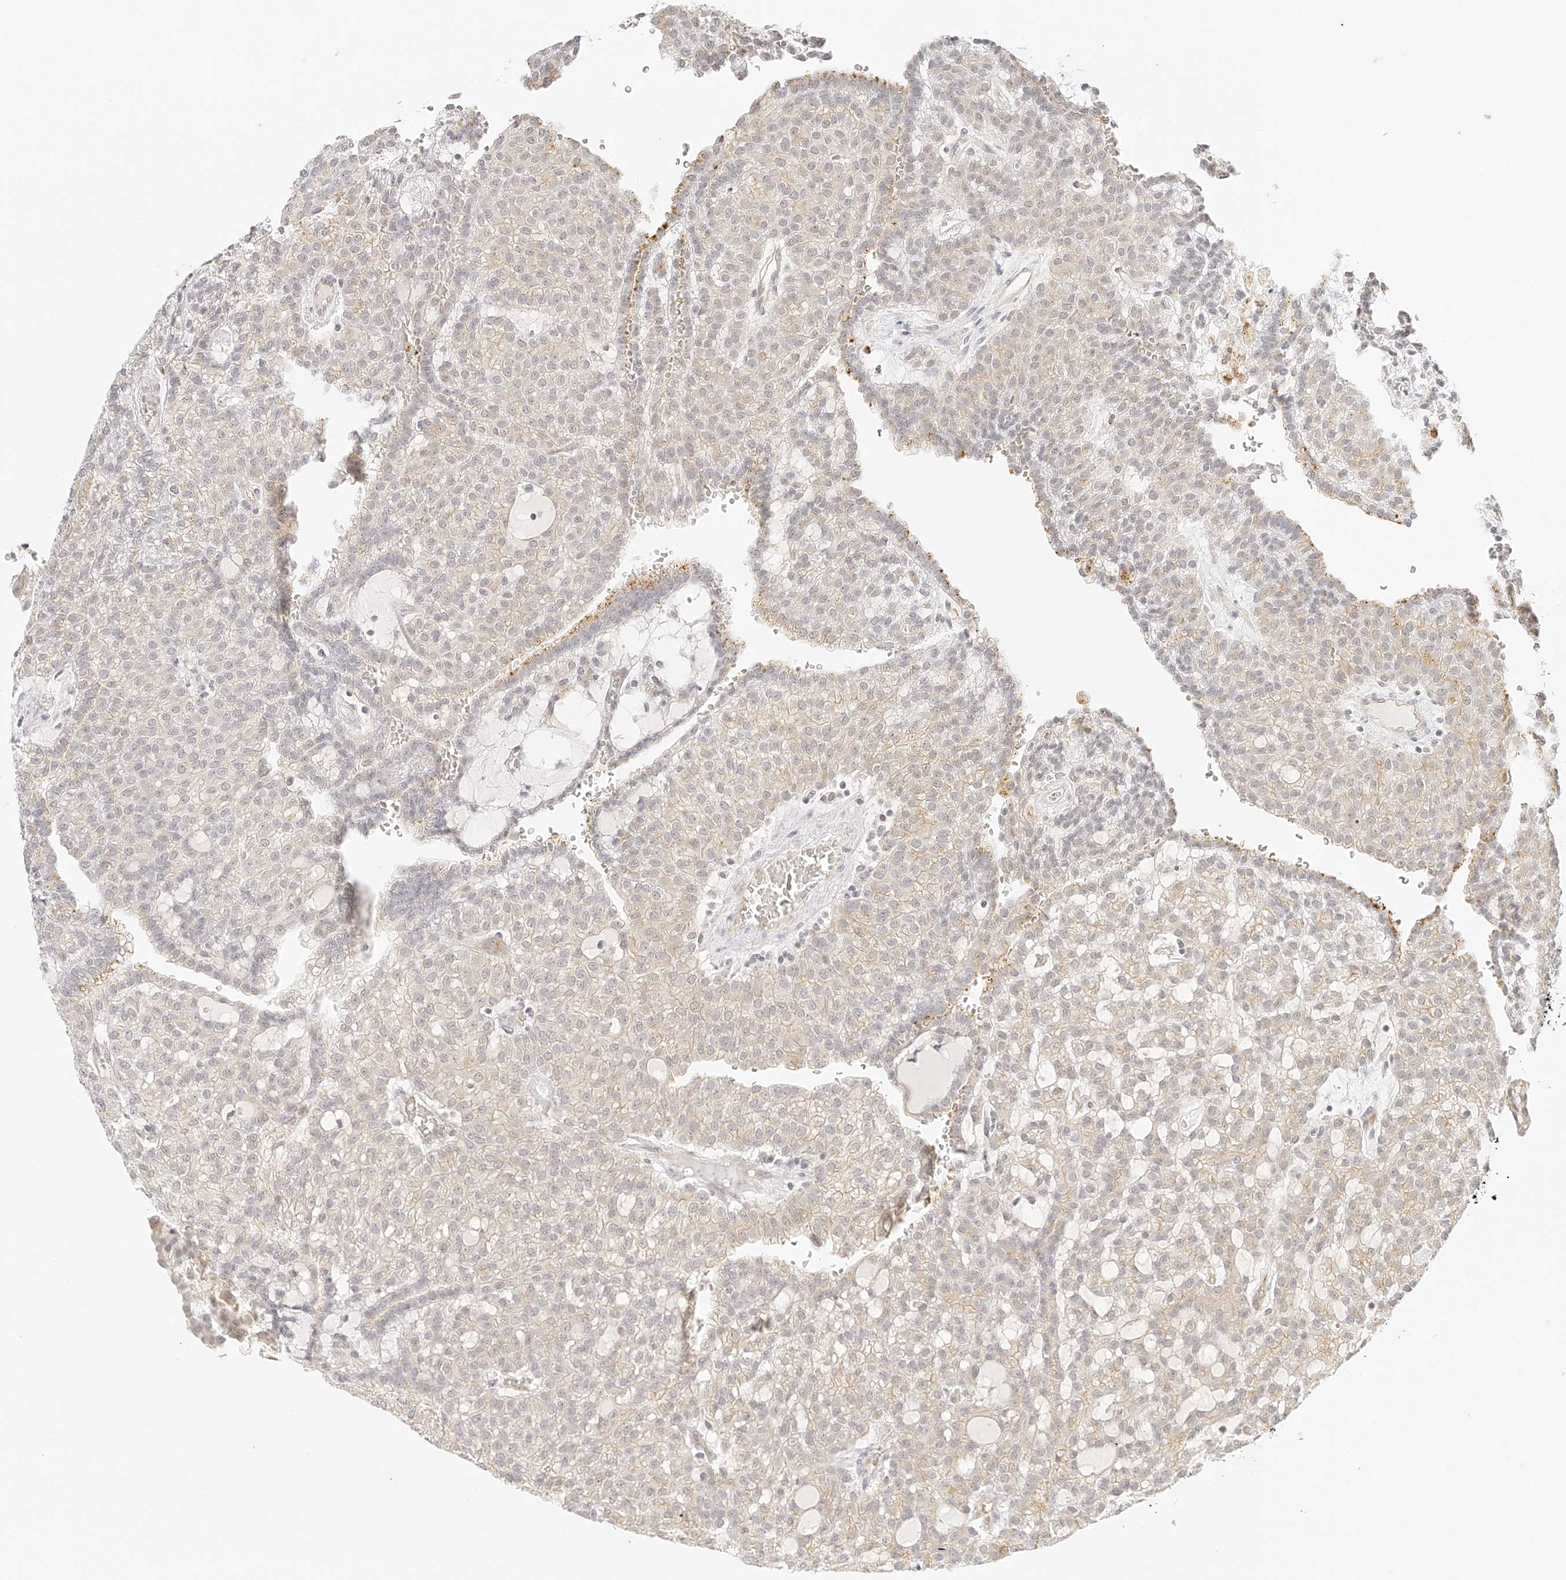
{"staining": {"intensity": "weak", "quantity": "25%-75%", "location": "cytoplasmic/membranous"}, "tissue": "renal cancer", "cell_type": "Tumor cells", "image_type": "cancer", "snomed": [{"axis": "morphology", "description": "Adenocarcinoma, NOS"}, {"axis": "topography", "description": "Kidney"}], "caption": "Tumor cells display weak cytoplasmic/membranous positivity in approximately 25%-75% of cells in renal cancer (adenocarcinoma).", "gene": "ZFP69", "patient": {"sex": "male", "age": 63}}